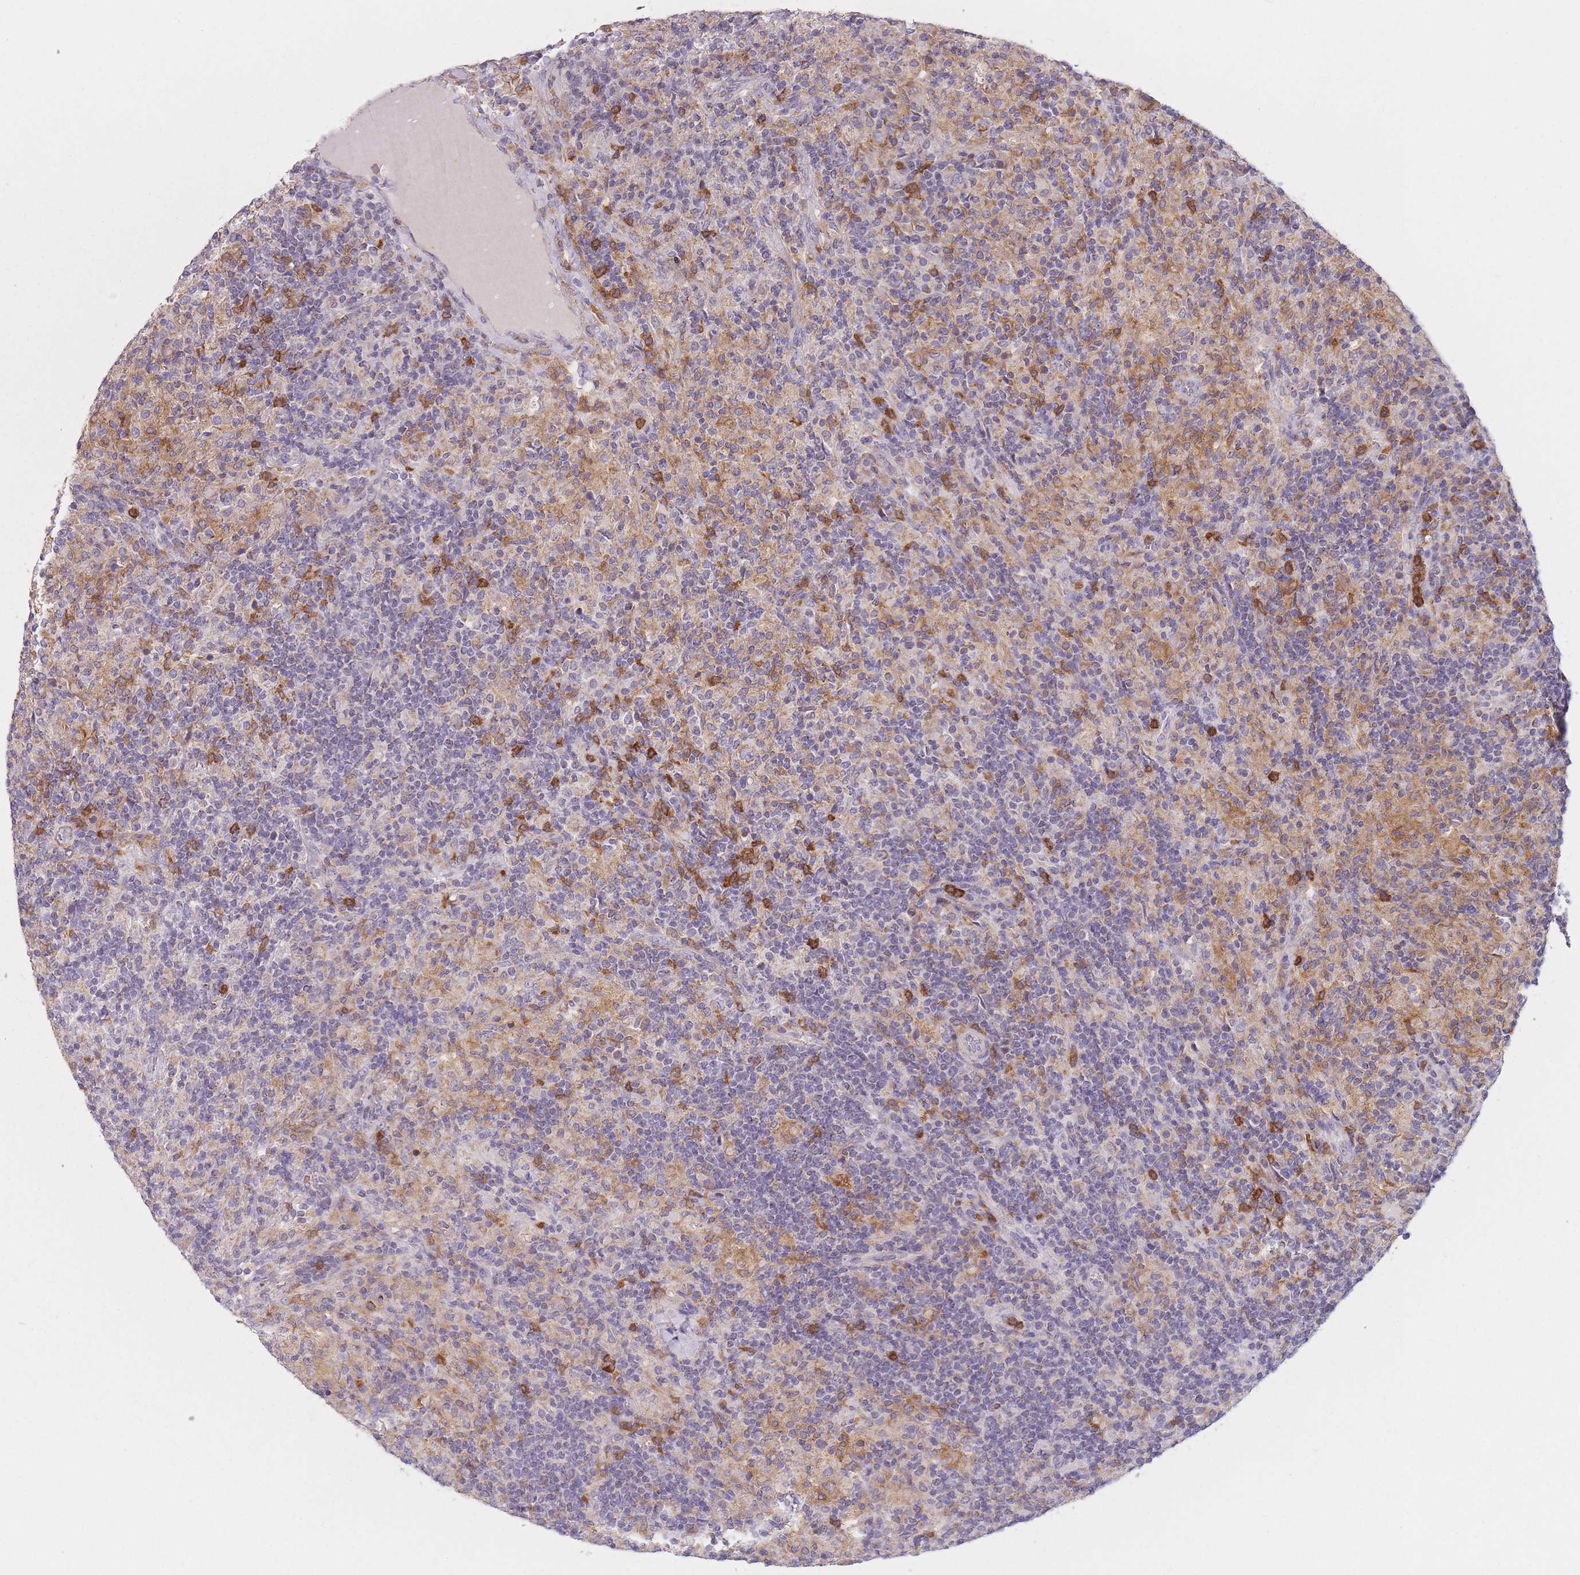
{"staining": {"intensity": "weak", "quantity": "25%-75%", "location": "cytoplasmic/membranous"}, "tissue": "lymphoma", "cell_type": "Tumor cells", "image_type": "cancer", "snomed": [{"axis": "morphology", "description": "Hodgkin's disease, NOS"}, {"axis": "topography", "description": "Lymph node"}], "caption": "Immunohistochemistry (IHC) (DAB (3,3'-diaminobenzidine)) staining of human lymphoma demonstrates weak cytoplasmic/membranous protein staining in about 25%-75% of tumor cells. (DAB IHC with brightfield microscopy, high magnification).", "gene": "PRAM1", "patient": {"sex": "male", "age": 70}}